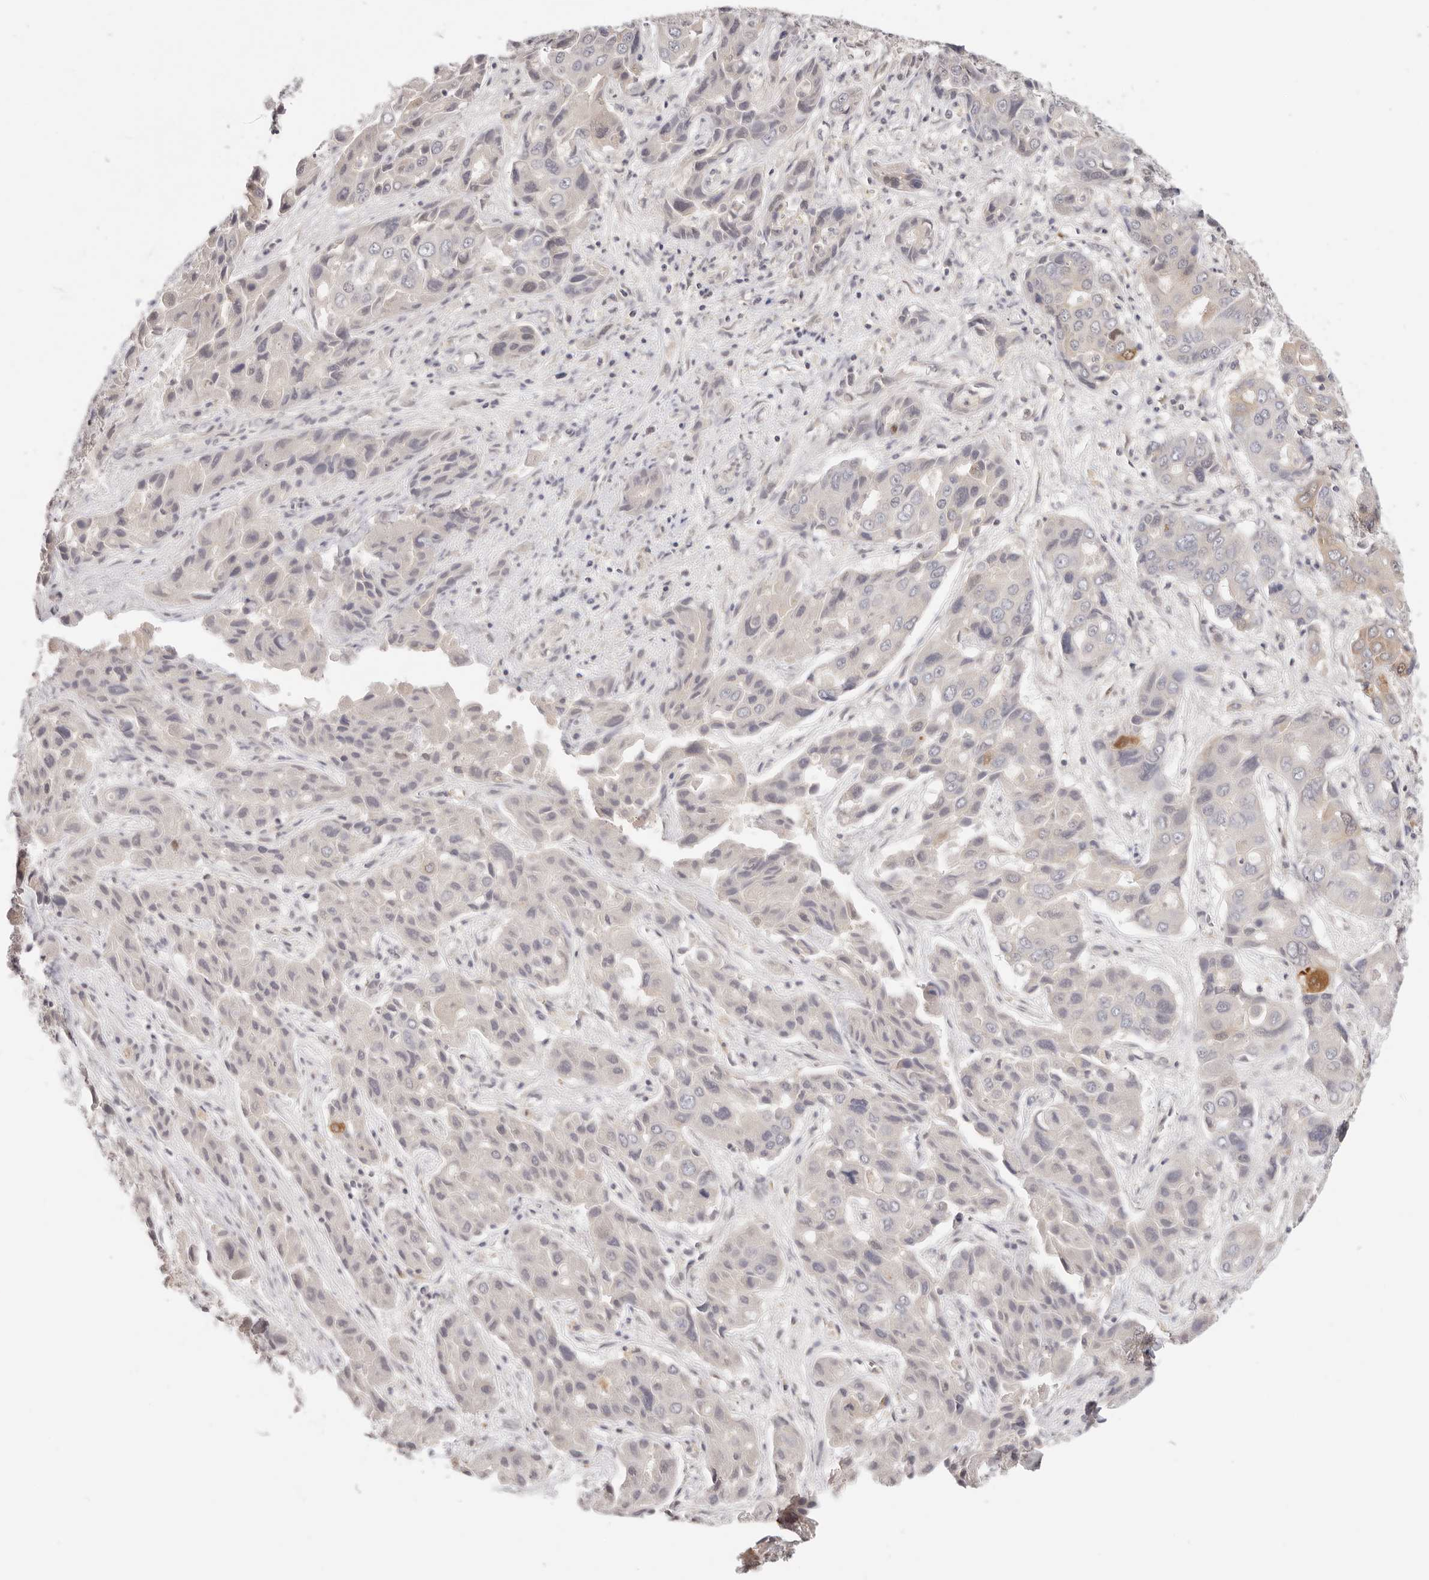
{"staining": {"intensity": "negative", "quantity": "none", "location": "none"}, "tissue": "liver cancer", "cell_type": "Tumor cells", "image_type": "cancer", "snomed": [{"axis": "morphology", "description": "Cholangiocarcinoma"}, {"axis": "topography", "description": "Liver"}], "caption": "Immunohistochemical staining of liver cancer demonstrates no significant positivity in tumor cells.", "gene": "GGPS1", "patient": {"sex": "male", "age": 67}}